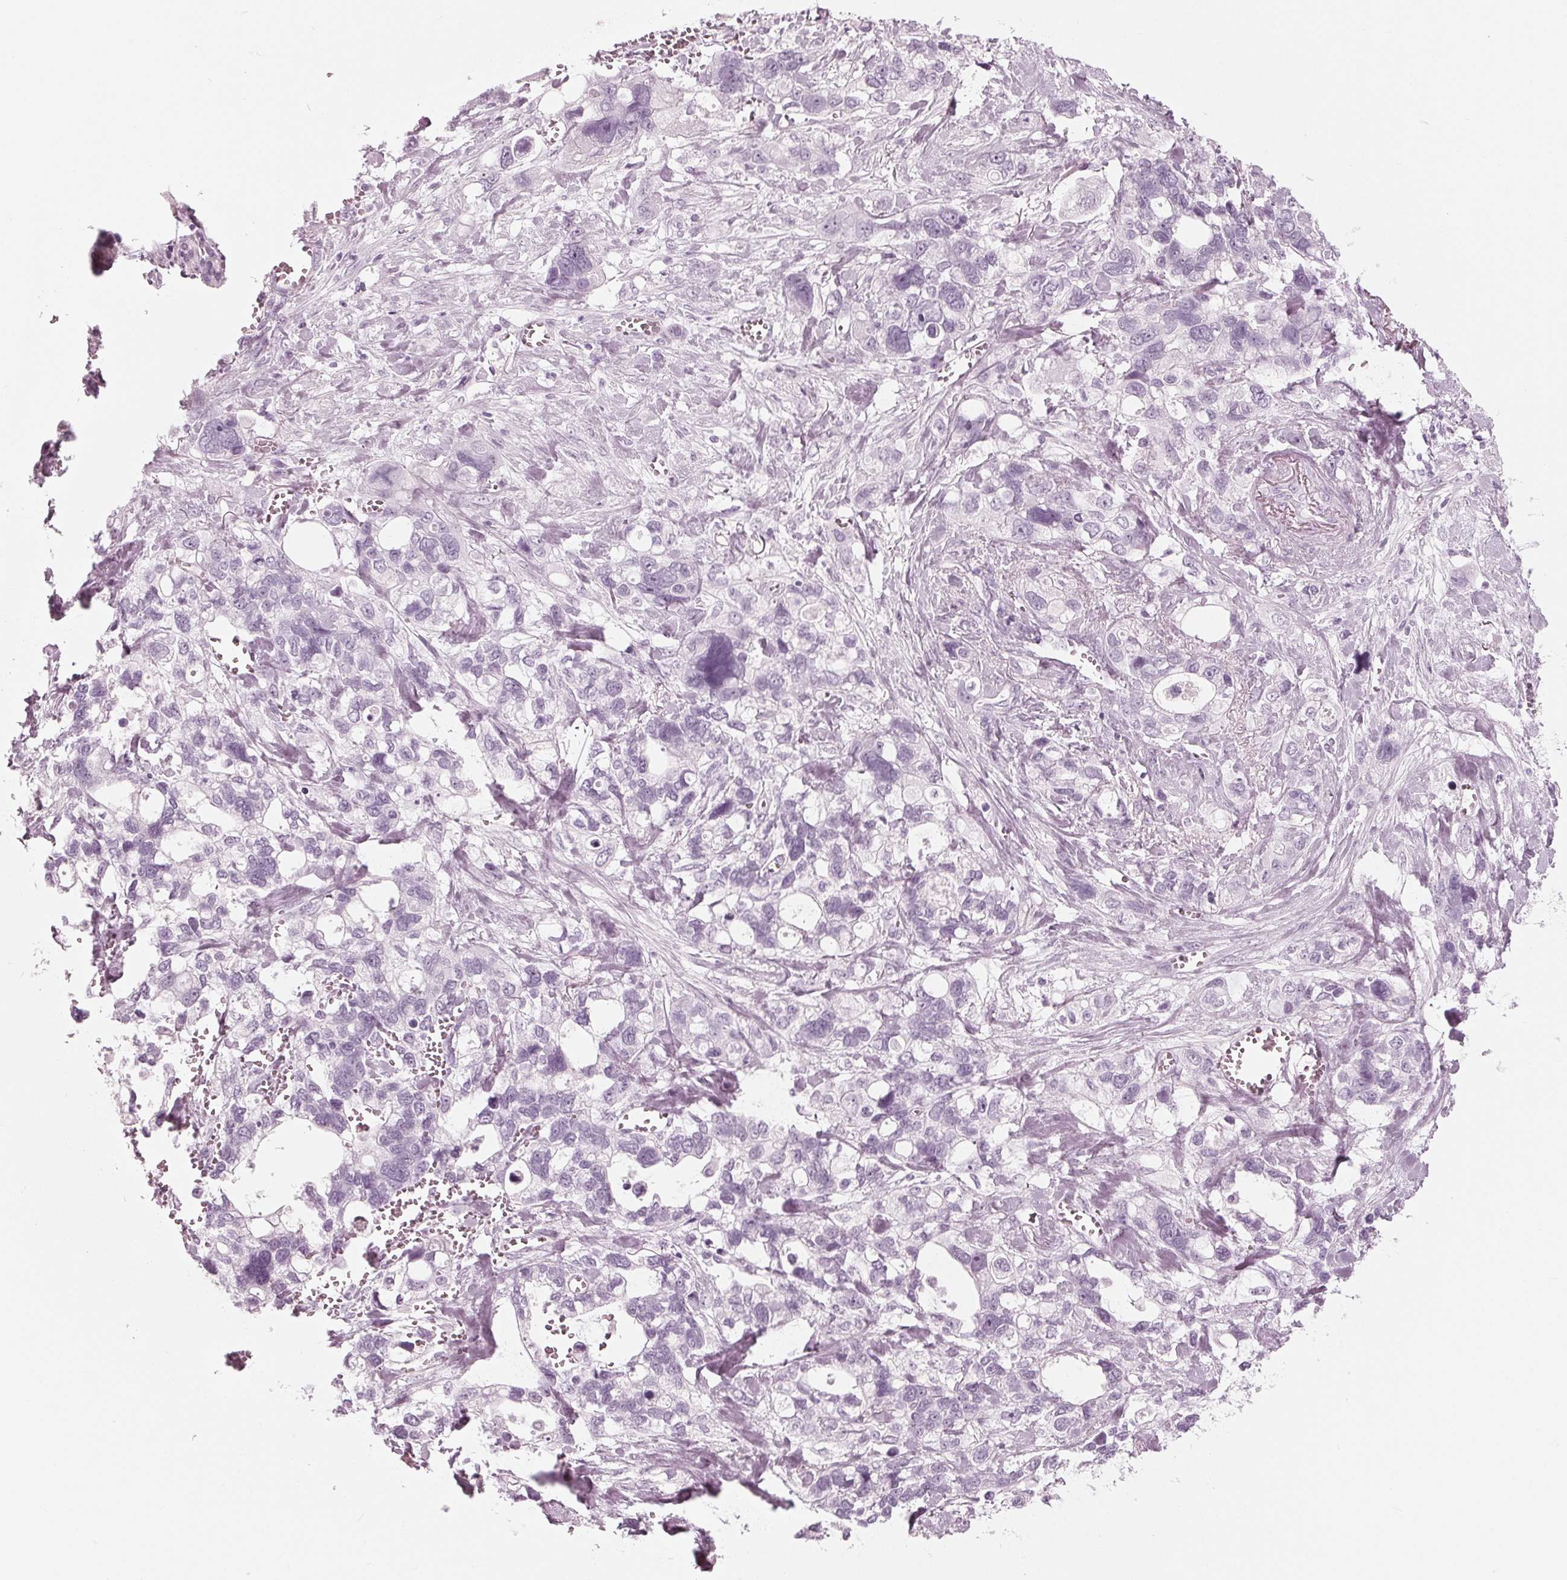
{"staining": {"intensity": "negative", "quantity": "none", "location": "none"}, "tissue": "stomach cancer", "cell_type": "Tumor cells", "image_type": "cancer", "snomed": [{"axis": "morphology", "description": "Adenocarcinoma, NOS"}, {"axis": "topography", "description": "Stomach, upper"}], "caption": "This micrograph is of stomach adenocarcinoma stained with immunohistochemistry to label a protein in brown with the nuclei are counter-stained blue. There is no expression in tumor cells.", "gene": "KRT28", "patient": {"sex": "female", "age": 81}}